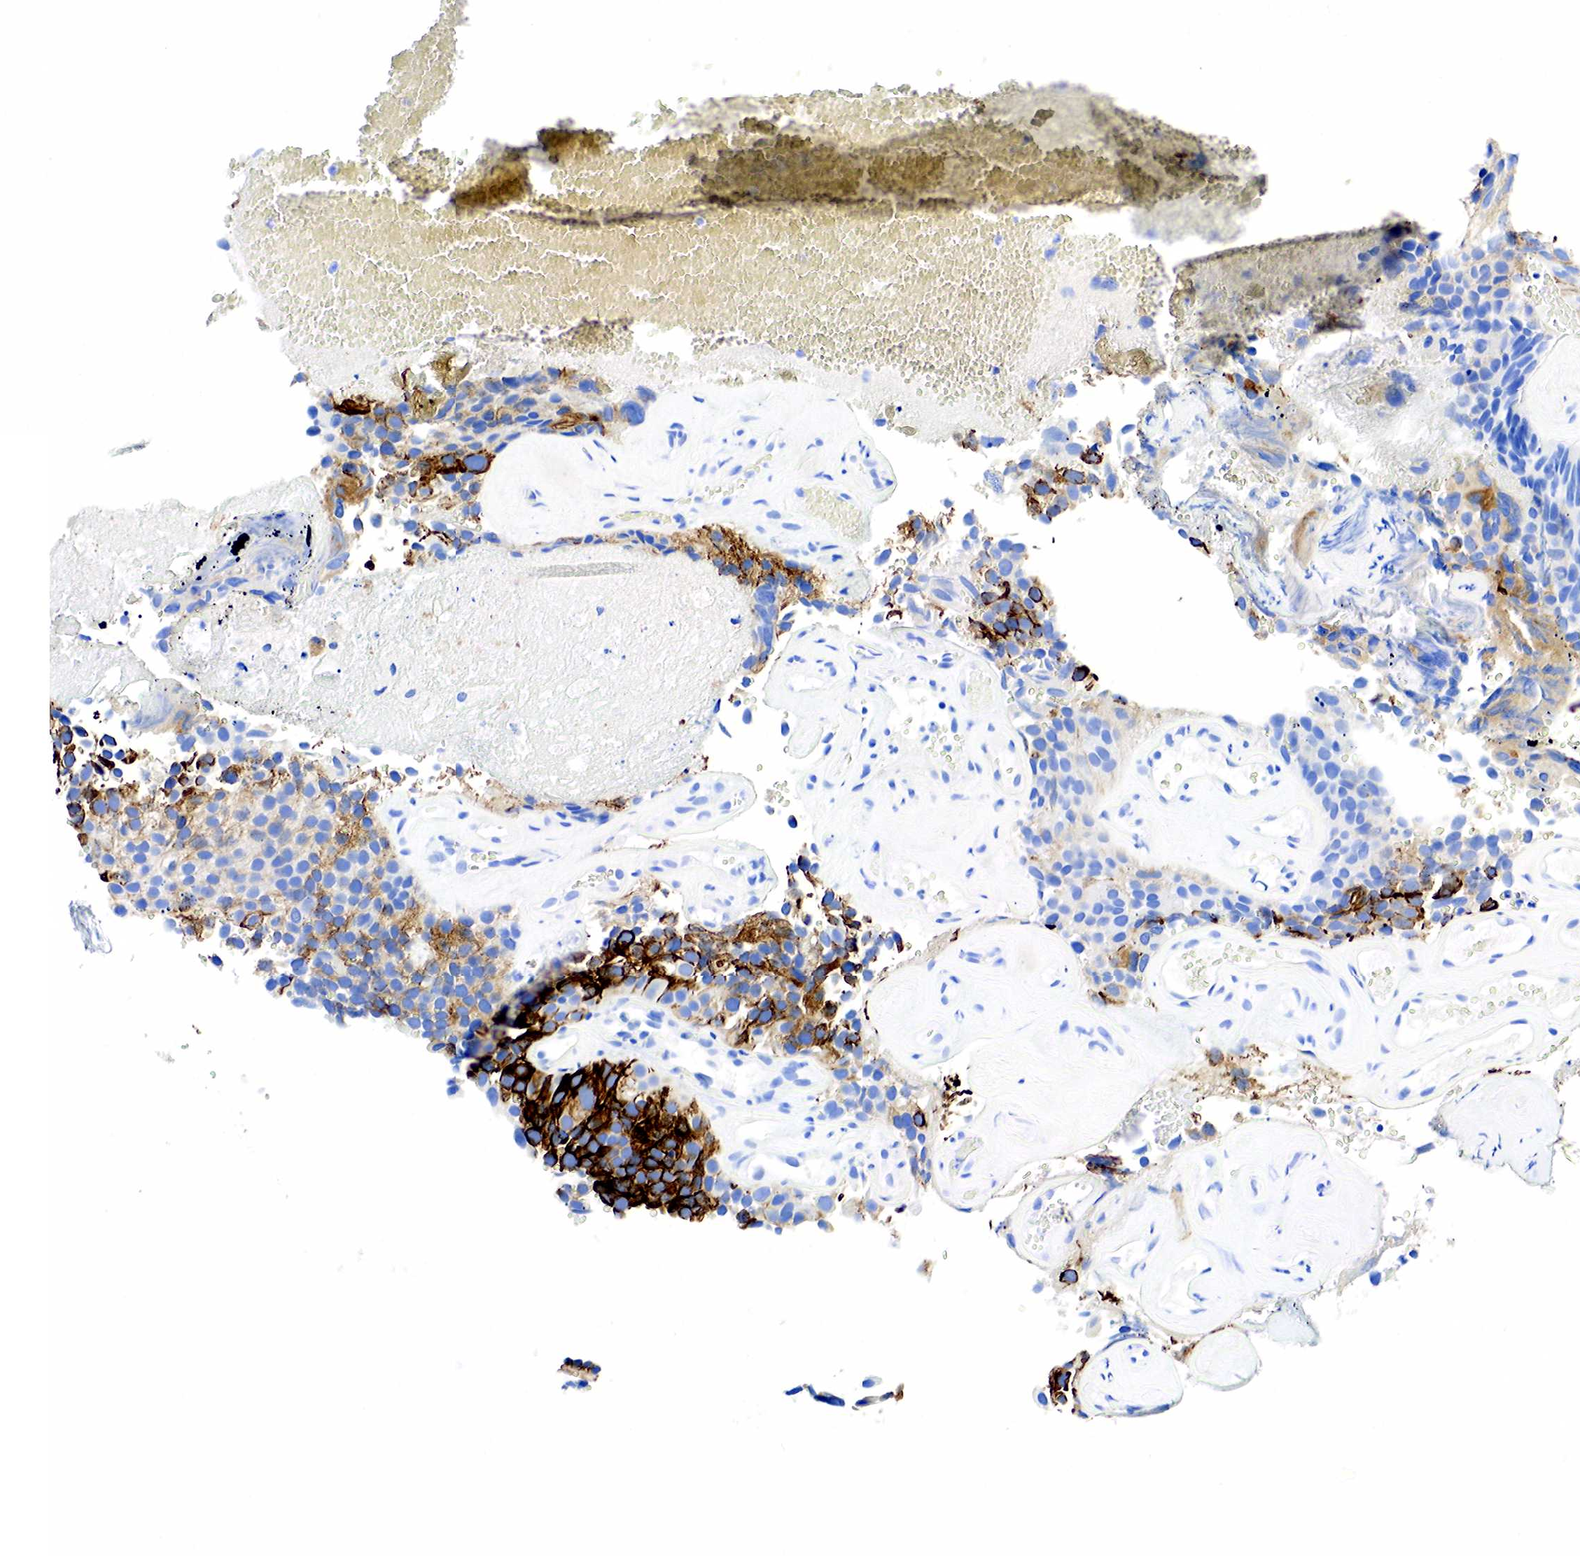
{"staining": {"intensity": "moderate", "quantity": ">75%", "location": "cytoplasmic/membranous"}, "tissue": "urothelial cancer", "cell_type": "Tumor cells", "image_type": "cancer", "snomed": [{"axis": "morphology", "description": "Urothelial carcinoma, High grade"}, {"axis": "topography", "description": "Urinary bladder"}], "caption": "A brown stain labels moderate cytoplasmic/membranous expression of a protein in human urothelial cancer tumor cells.", "gene": "KRT18", "patient": {"sex": "male", "age": 72}}